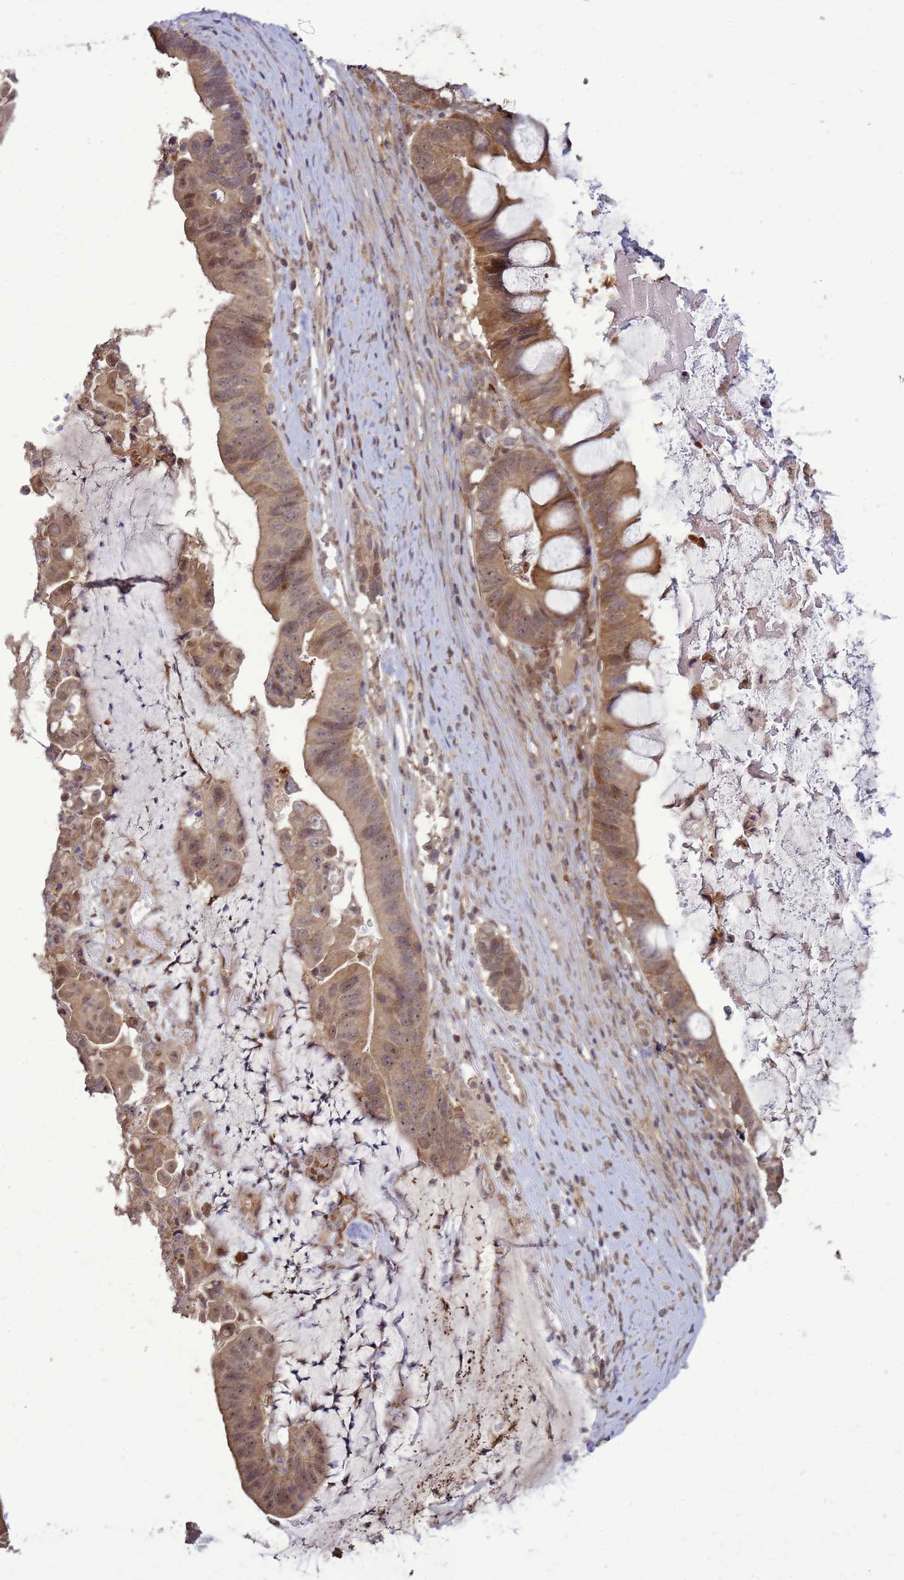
{"staining": {"intensity": "moderate", "quantity": ">75%", "location": "cytoplasmic/membranous,nuclear"}, "tissue": "ovarian cancer", "cell_type": "Tumor cells", "image_type": "cancer", "snomed": [{"axis": "morphology", "description": "Cystadenocarcinoma, mucinous, NOS"}, {"axis": "topography", "description": "Ovary"}], "caption": "The histopathology image demonstrates immunohistochemical staining of ovarian cancer (mucinous cystadenocarcinoma). There is moderate cytoplasmic/membranous and nuclear staining is appreciated in about >75% of tumor cells.", "gene": "CRBN", "patient": {"sex": "female", "age": 61}}